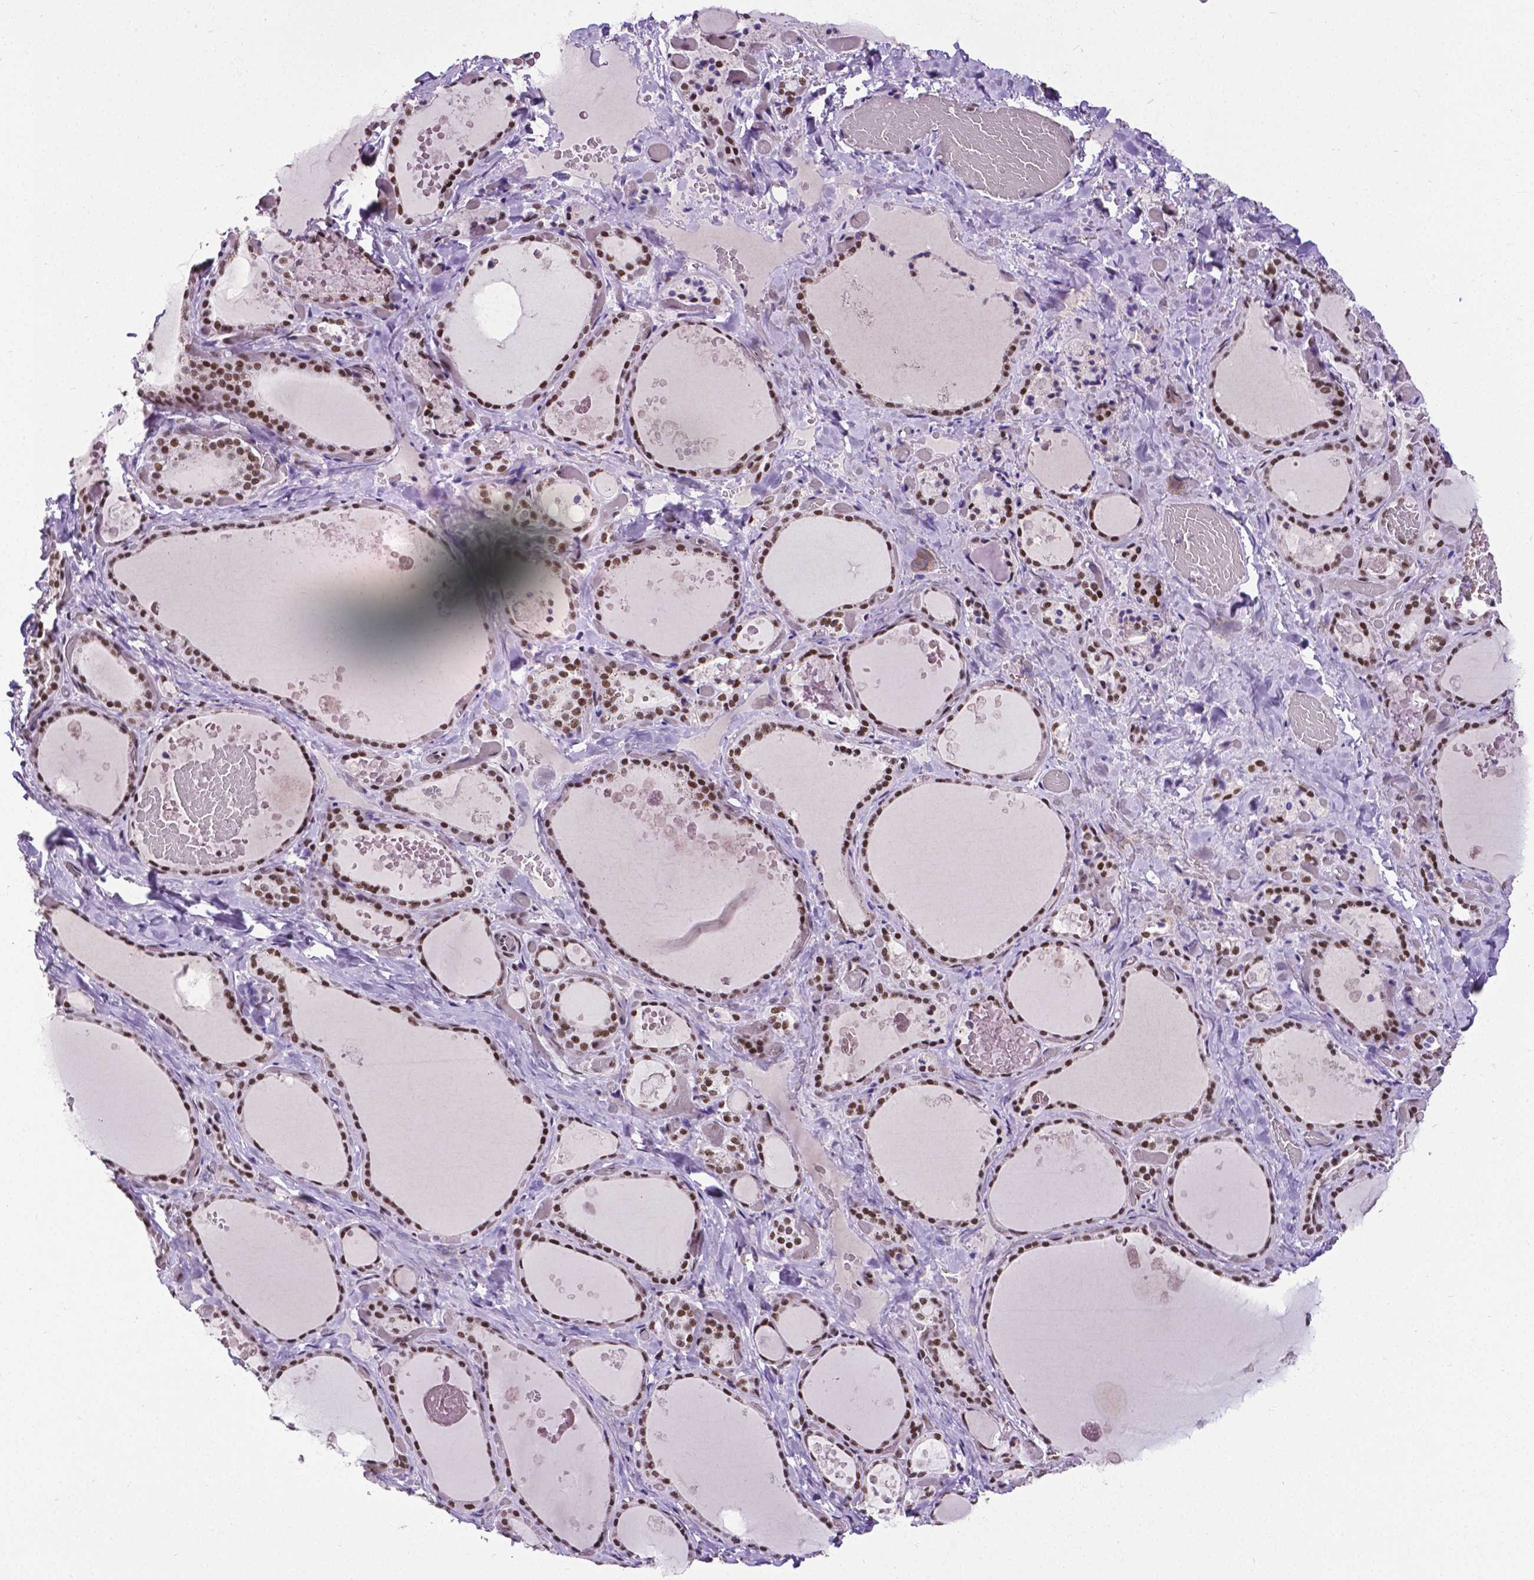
{"staining": {"intensity": "strong", "quantity": ">75%", "location": "nuclear"}, "tissue": "thyroid gland", "cell_type": "Glandular cells", "image_type": "normal", "snomed": [{"axis": "morphology", "description": "Normal tissue, NOS"}, {"axis": "topography", "description": "Thyroid gland"}], "caption": "Immunohistochemical staining of normal thyroid gland exhibits strong nuclear protein staining in approximately >75% of glandular cells. (DAB (3,3'-diaminobenzidine) IHC, brown staining for protein, blue staining for nuclei).", "gene": "REST", "patient": {"sex": "female", "age": 56}}